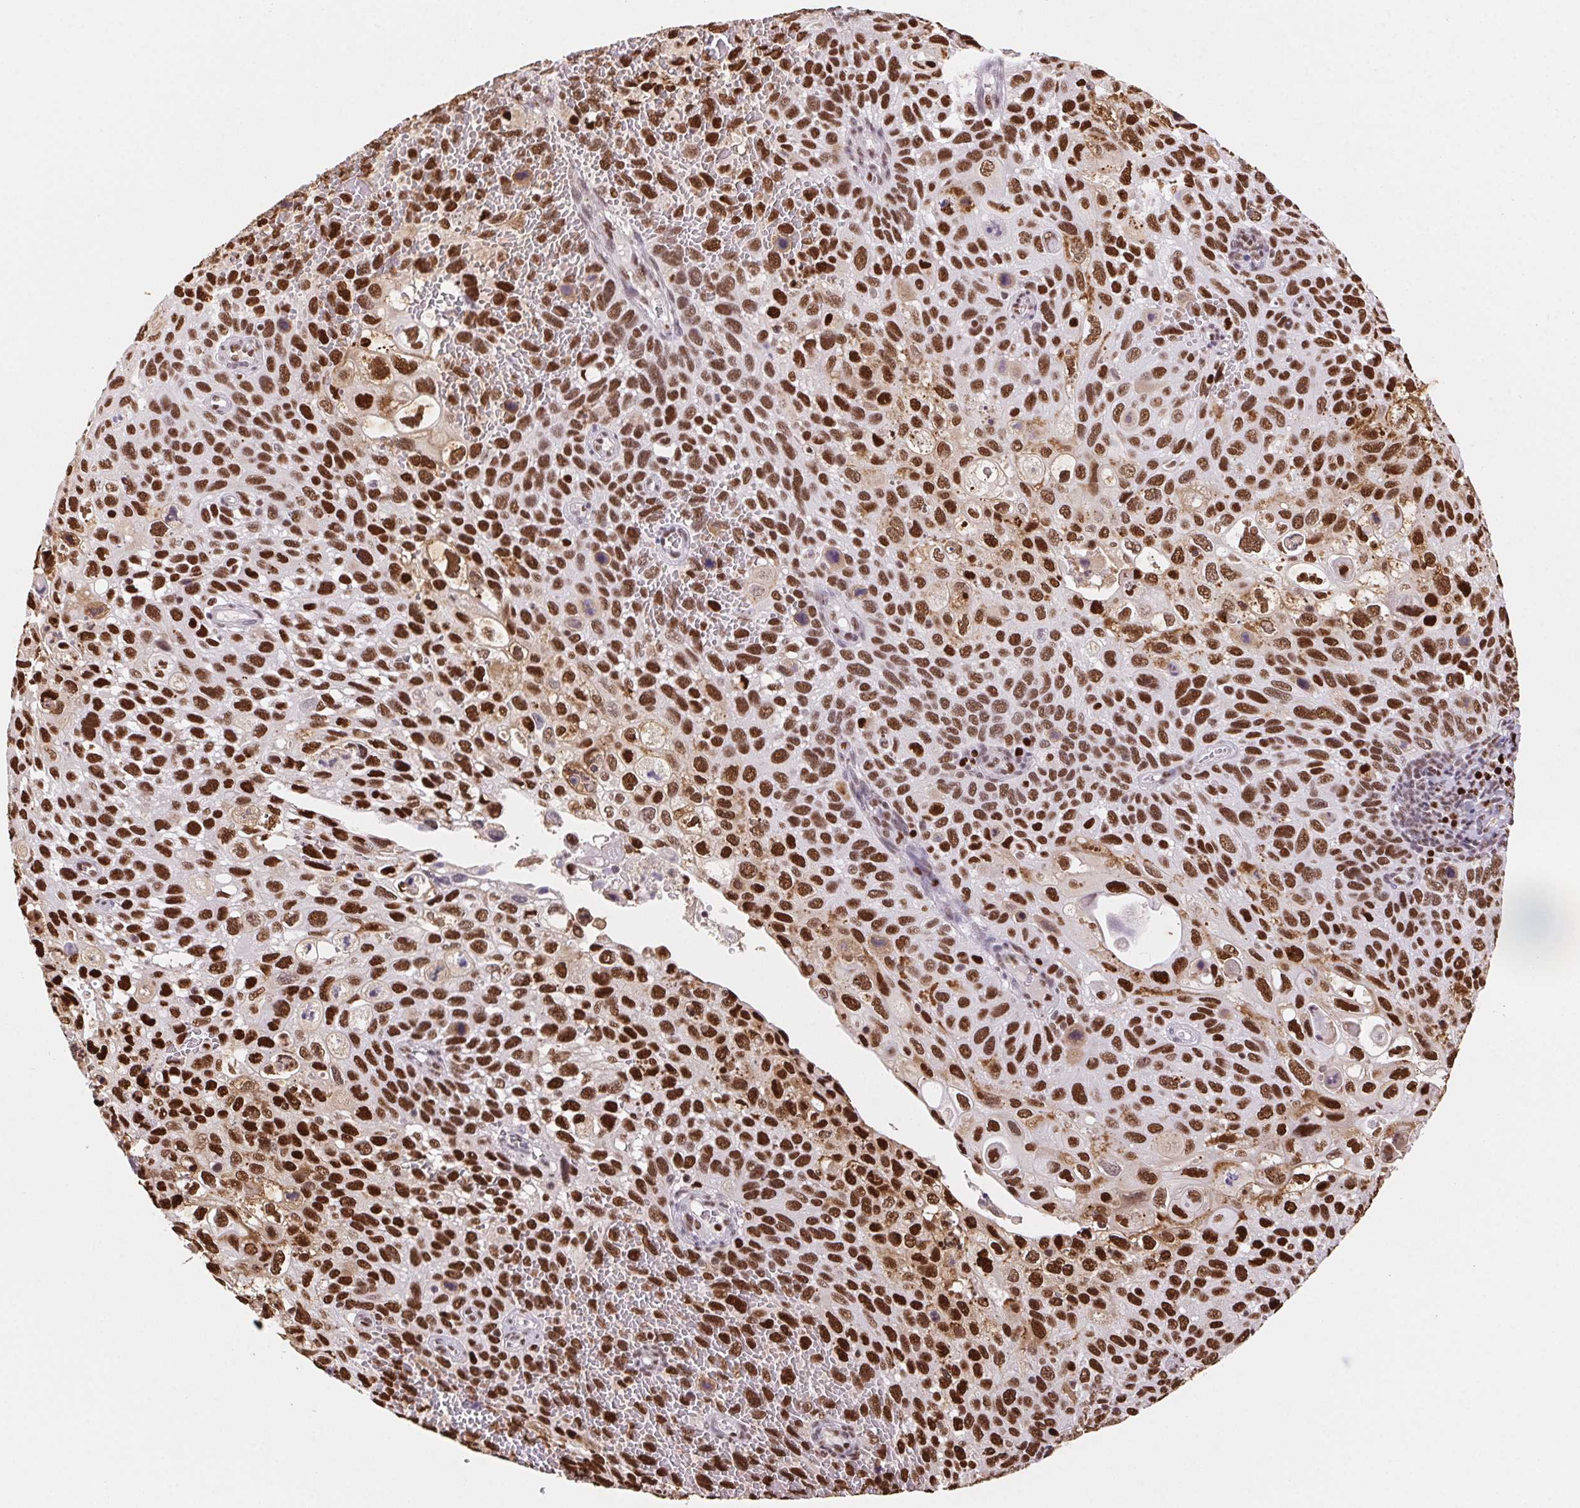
{"staining": {"intensity": "strong", "quantity": ">75%", "location": "nuclear"}, "tissue": "cervical cancer", "cell_type": "Tumor cells", "image_type": "cancer", "snomed": [{"axis": "morphology", "description": "Squamous cell carcinoma, NOS"}, {"axis": "topography", "description": "Cervix"}], "caption": "The image reveals immunohistochemical staining of cervical squamous cell carcinoma. There is strong nuclear expression is present in about >75% of tumor cells.", "gene": "SET", "patient": {"sex": "female", "age": 70}}